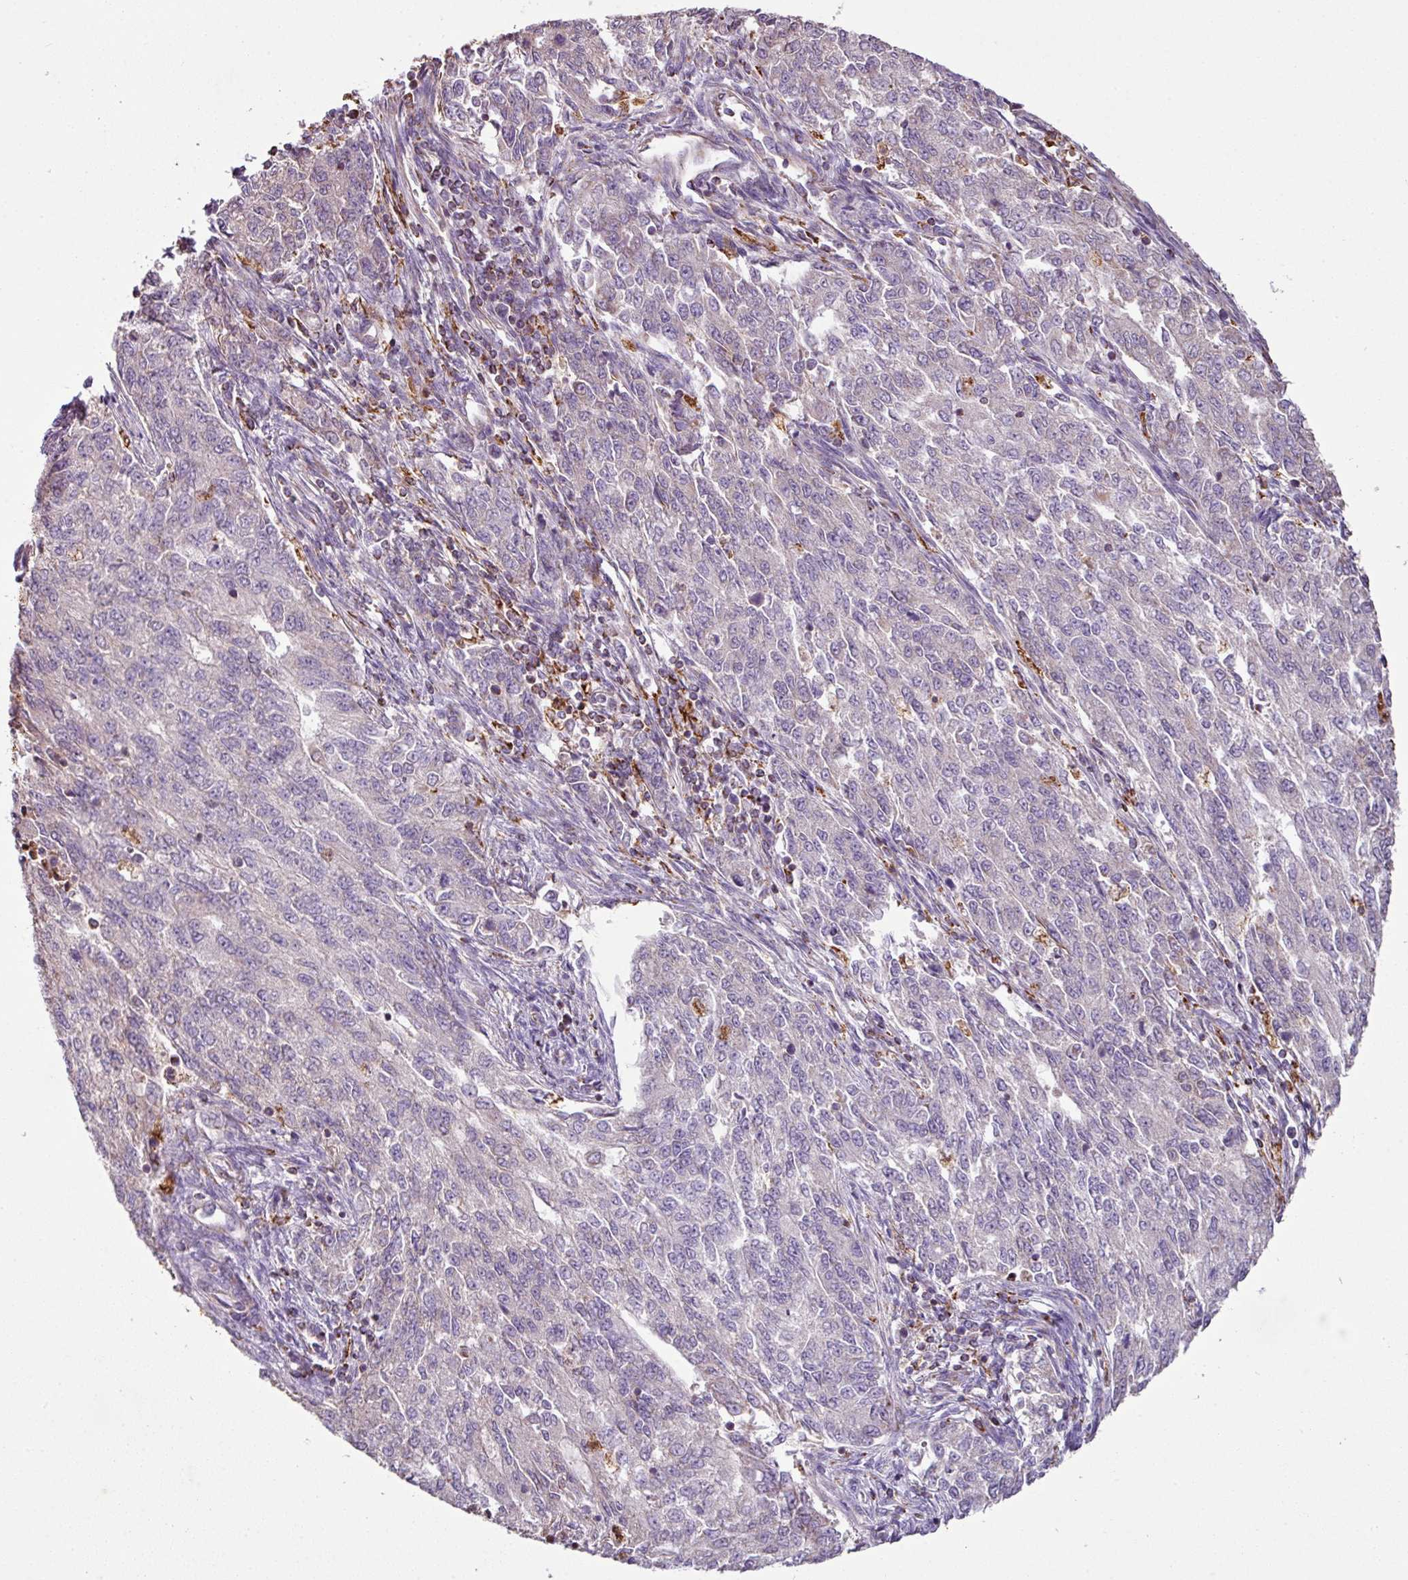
{"staining": {"intensity": "negative", "quantity": "none", "location": "none"}, "tissue": "endometrial cancer", "cell_type": "Tumor cells", "image_type": "cancer", "snomed": [{"axis": "morphology", "description": "Adenocarcinoma, NOS"}, {"axis": "topography", "description": "Endometrium"}], "caption": "An immunohistochemistry photomicrograph of endometrial adenocarcinoma is shown. There is no staining in tumor cells of endometrial adenocarcinoma. (DAB immunohistochemistry (IHC) with hematoxylin counter stain).", "gene": "SQOR", "patient": {"sex": "female", "age": 50}}